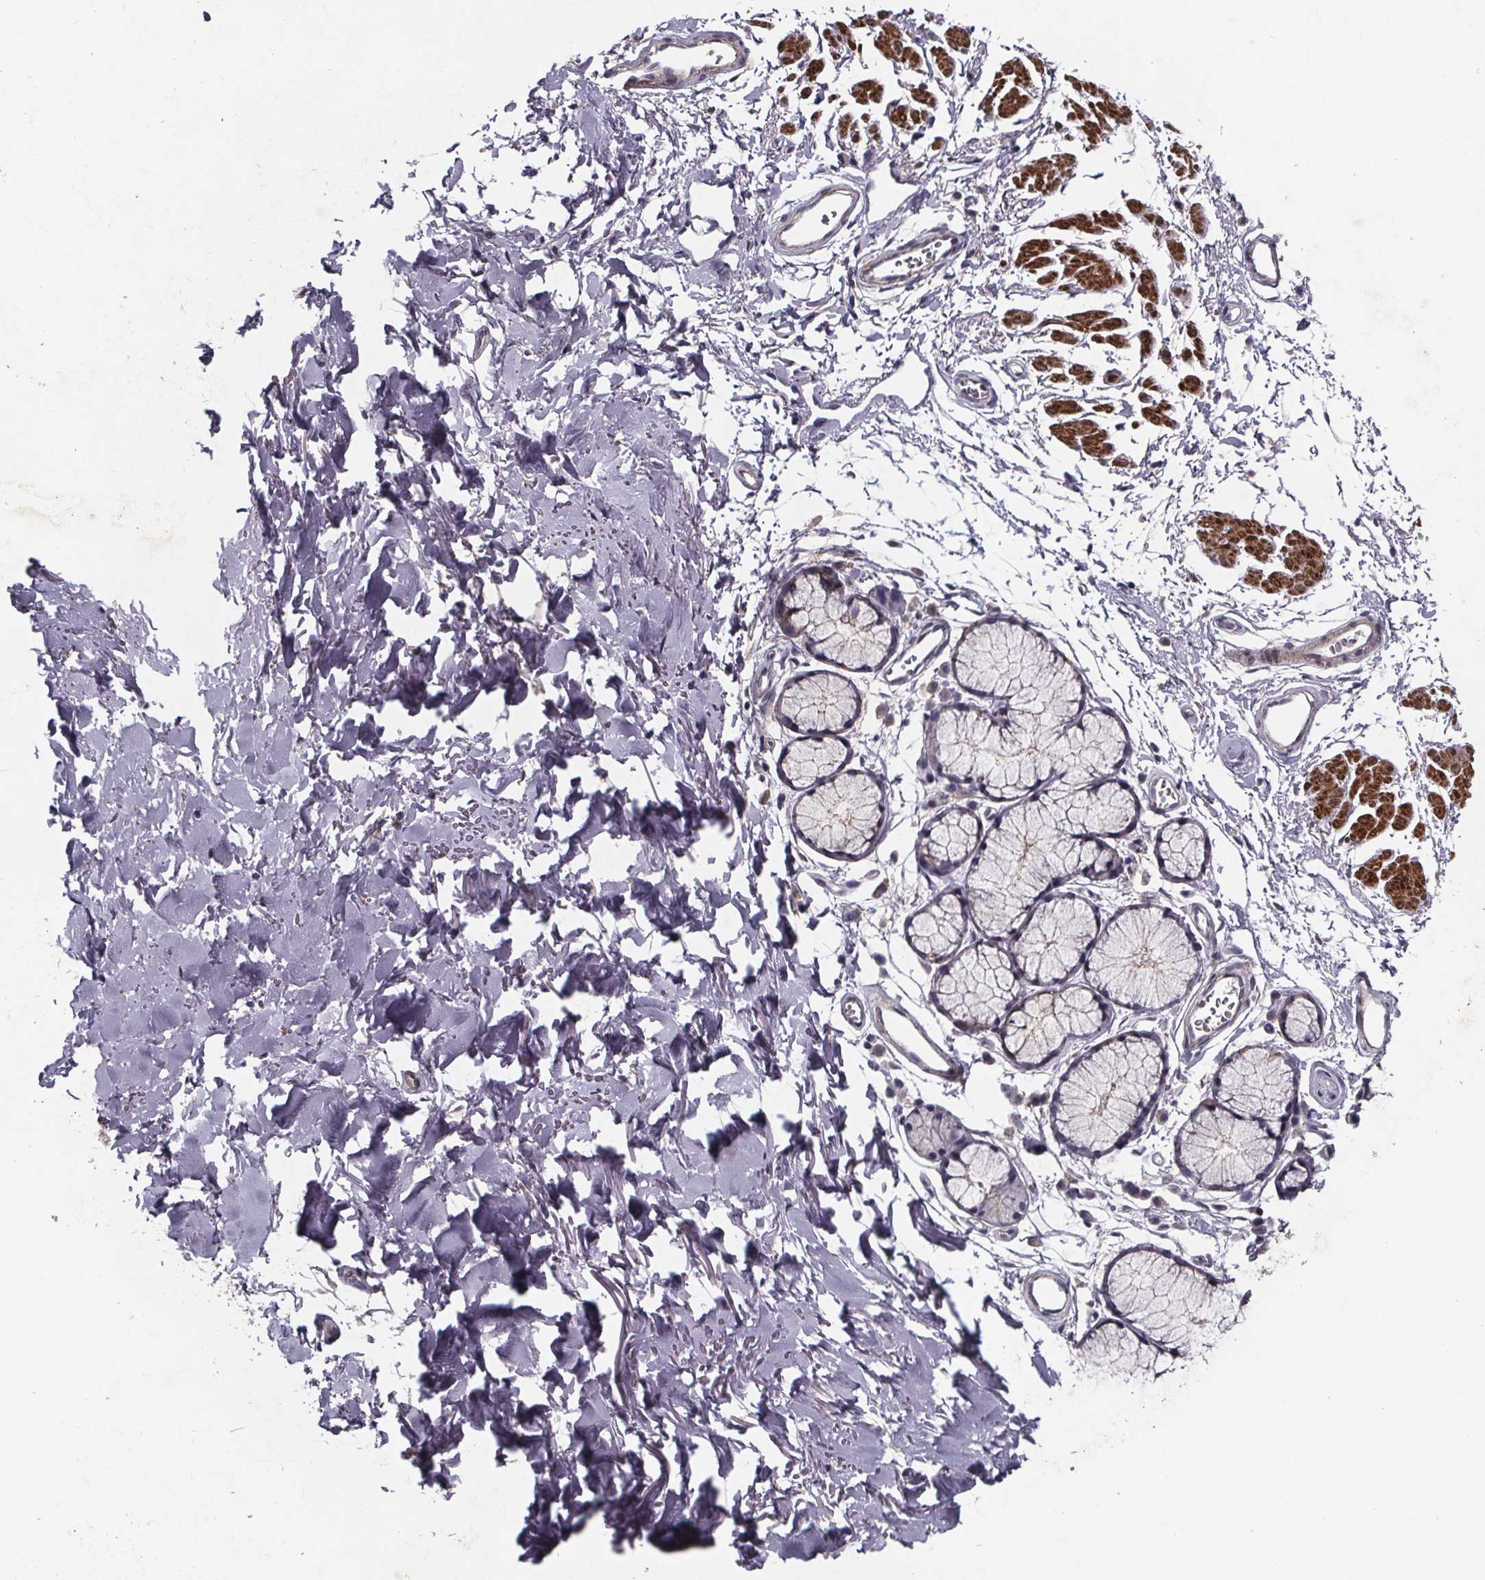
{"staining": {"intensity": "negative", "quantity": "none", "location": "none"}, "tissue": "adipose tissue", "cell_type": "Adipocytes", "image_type": "normal", "snomed": [{"axis": "morphology", "description": "Normal tissue, NOS"}, {"axis": "topography", "description": "Cartilage tissue"}, {"axis": "topography", "description": "Bronchus"}], "caption": "Adipocytes are negative for protein expression in unremarkable human adipose tissue. Nuclei are stained in blue.", "gene": "PALLD", "patient": {"sex": "female", "age": 79}}